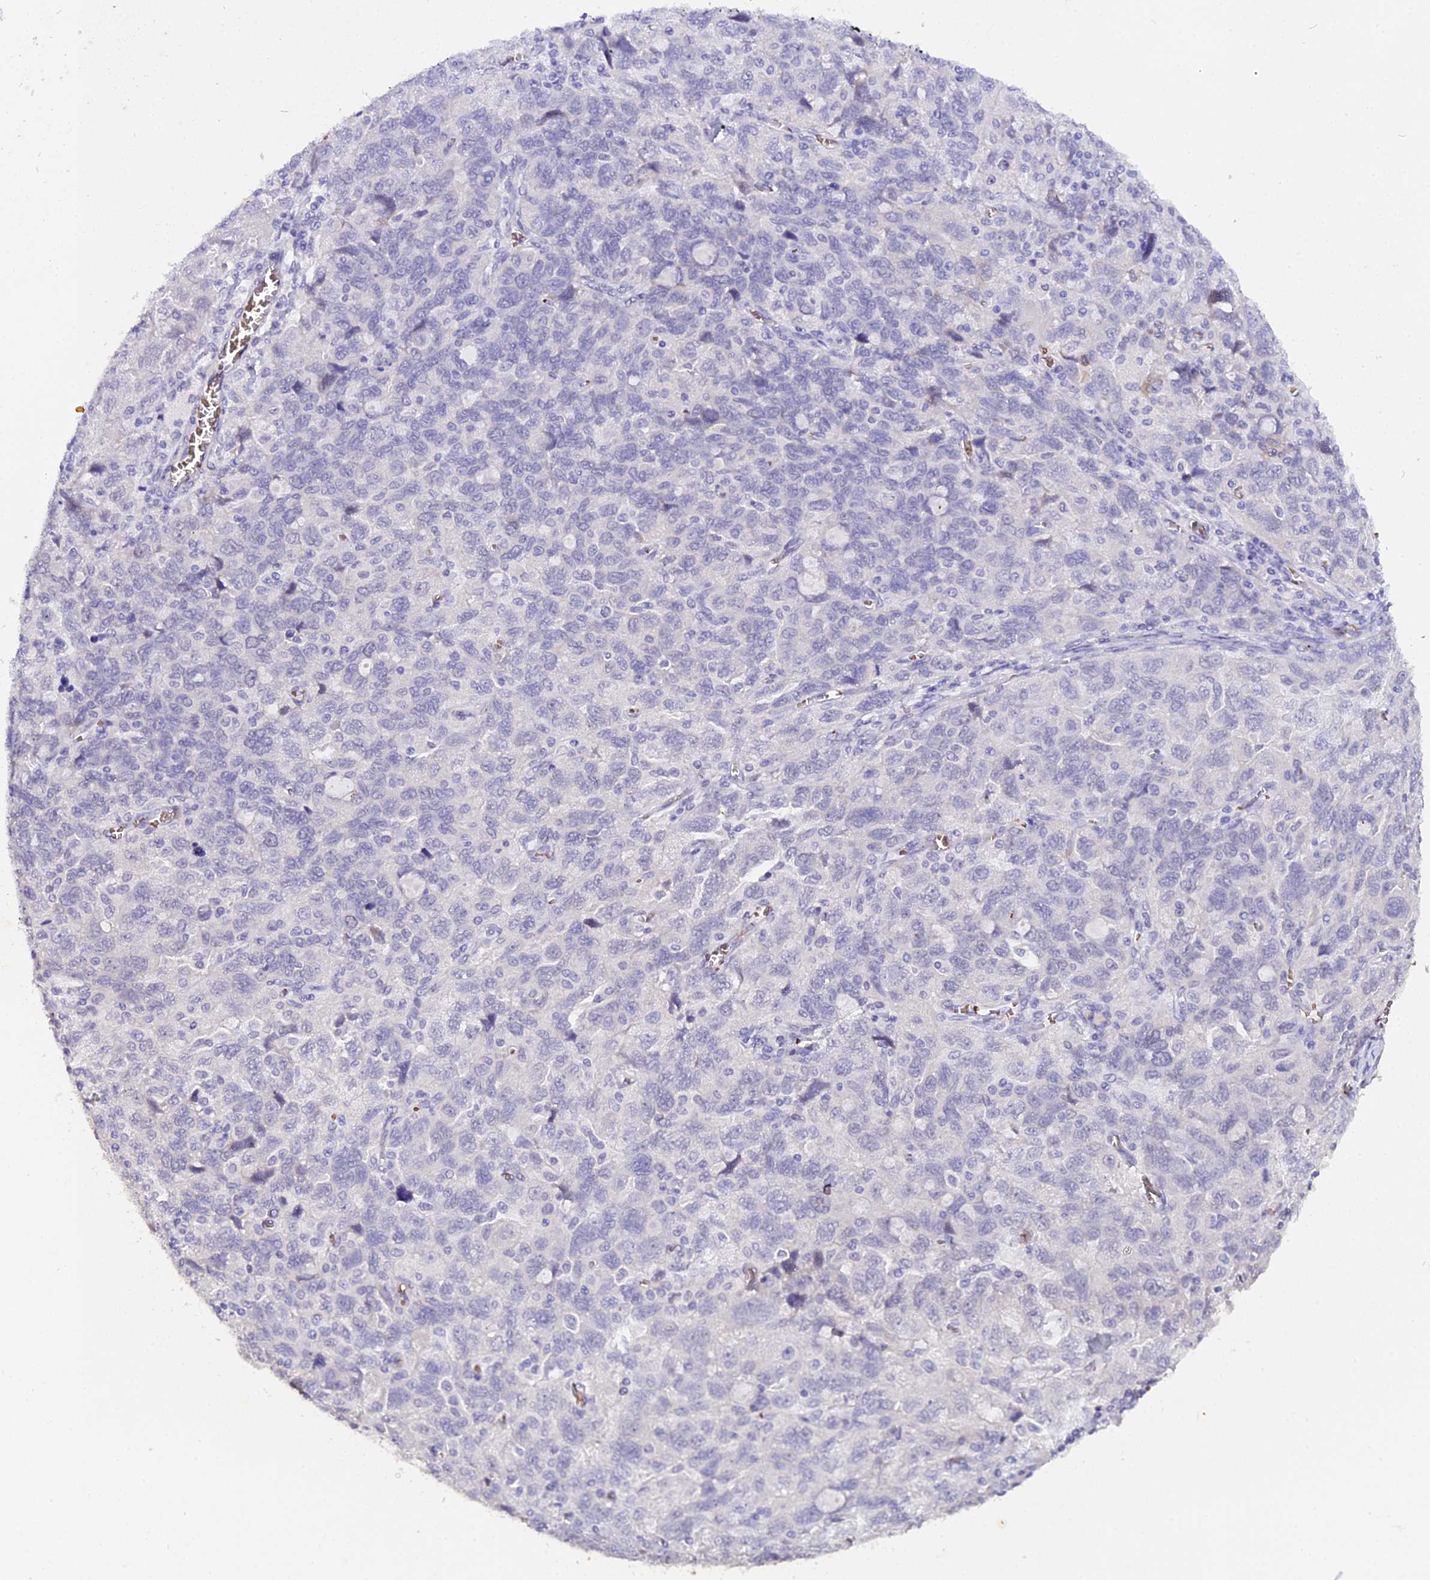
{"staining": {"intensity": "negative", "quantity": "none", "location": "none"}, "tissue": "ovarian cancer", "cell_type": "Tumor cells", "image_type": "cancer", "snomed": [{"axis": "morphology", "description": "Carcinoma, NOS"}, {"axis": "morphology", "description": "Cystadenocarcinoma, serous, NOS"}, {"axis": "topography", "description": "Ovary"}], "caption": "Ovarian cancer was stained to show a protein in brown. There is no significant expression in tumor cells.", "gene": "CFAP45", "patient": {"sex": "female", "age": 69}}